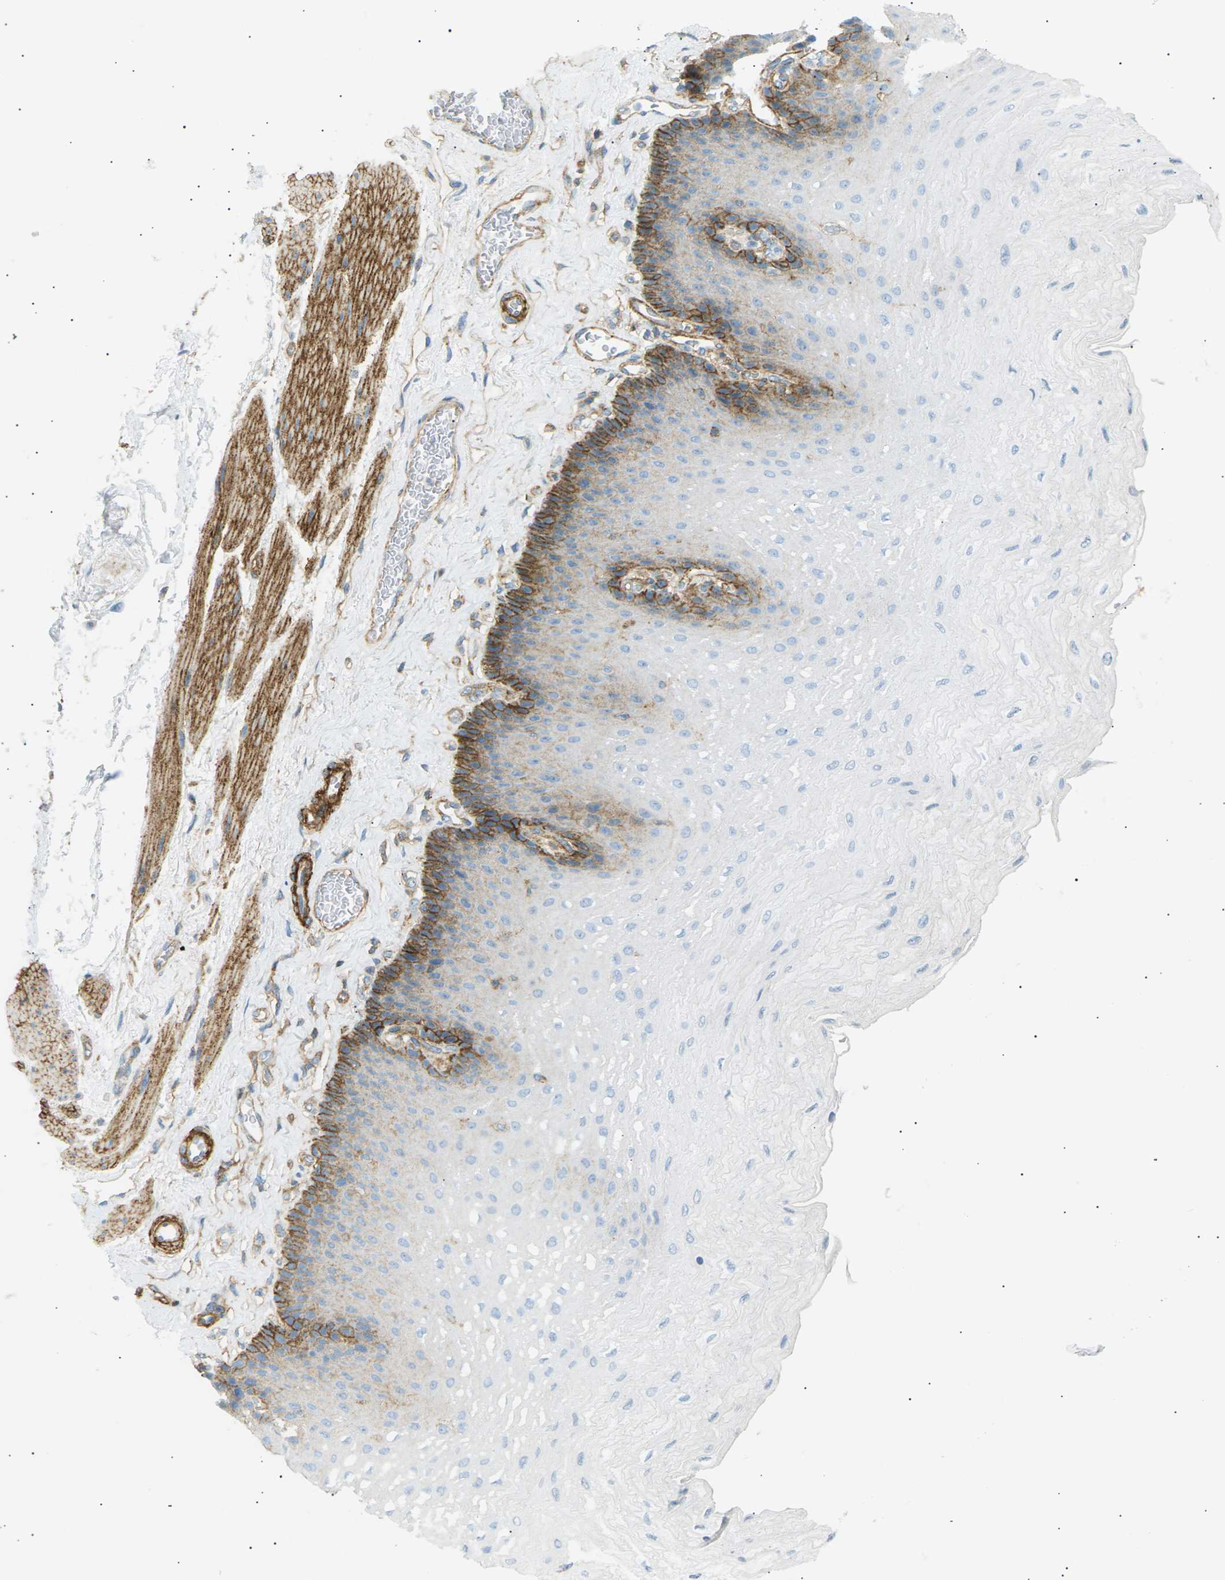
{"staining": {"intensity": "strong", "quantity": "<25%", "location": "cytoplasmic/membranous"}, "tissue": "esophagus", "cell_type": "Squamous epithelial cells", "image_type": "normal", "snomed": [{"axis": "morphology", "description": "Normal tissue, NOS"}, {"axis": "topography", "description": "Esophagus"}], "caption": "A medium amount of strong cytoplasmic/membranous positivity is identified in approximately <25% of squamous epithelial cells in benign esophagus.", "gene": "ATP2B4", "patient": {"sex": "female", "age": 72}}